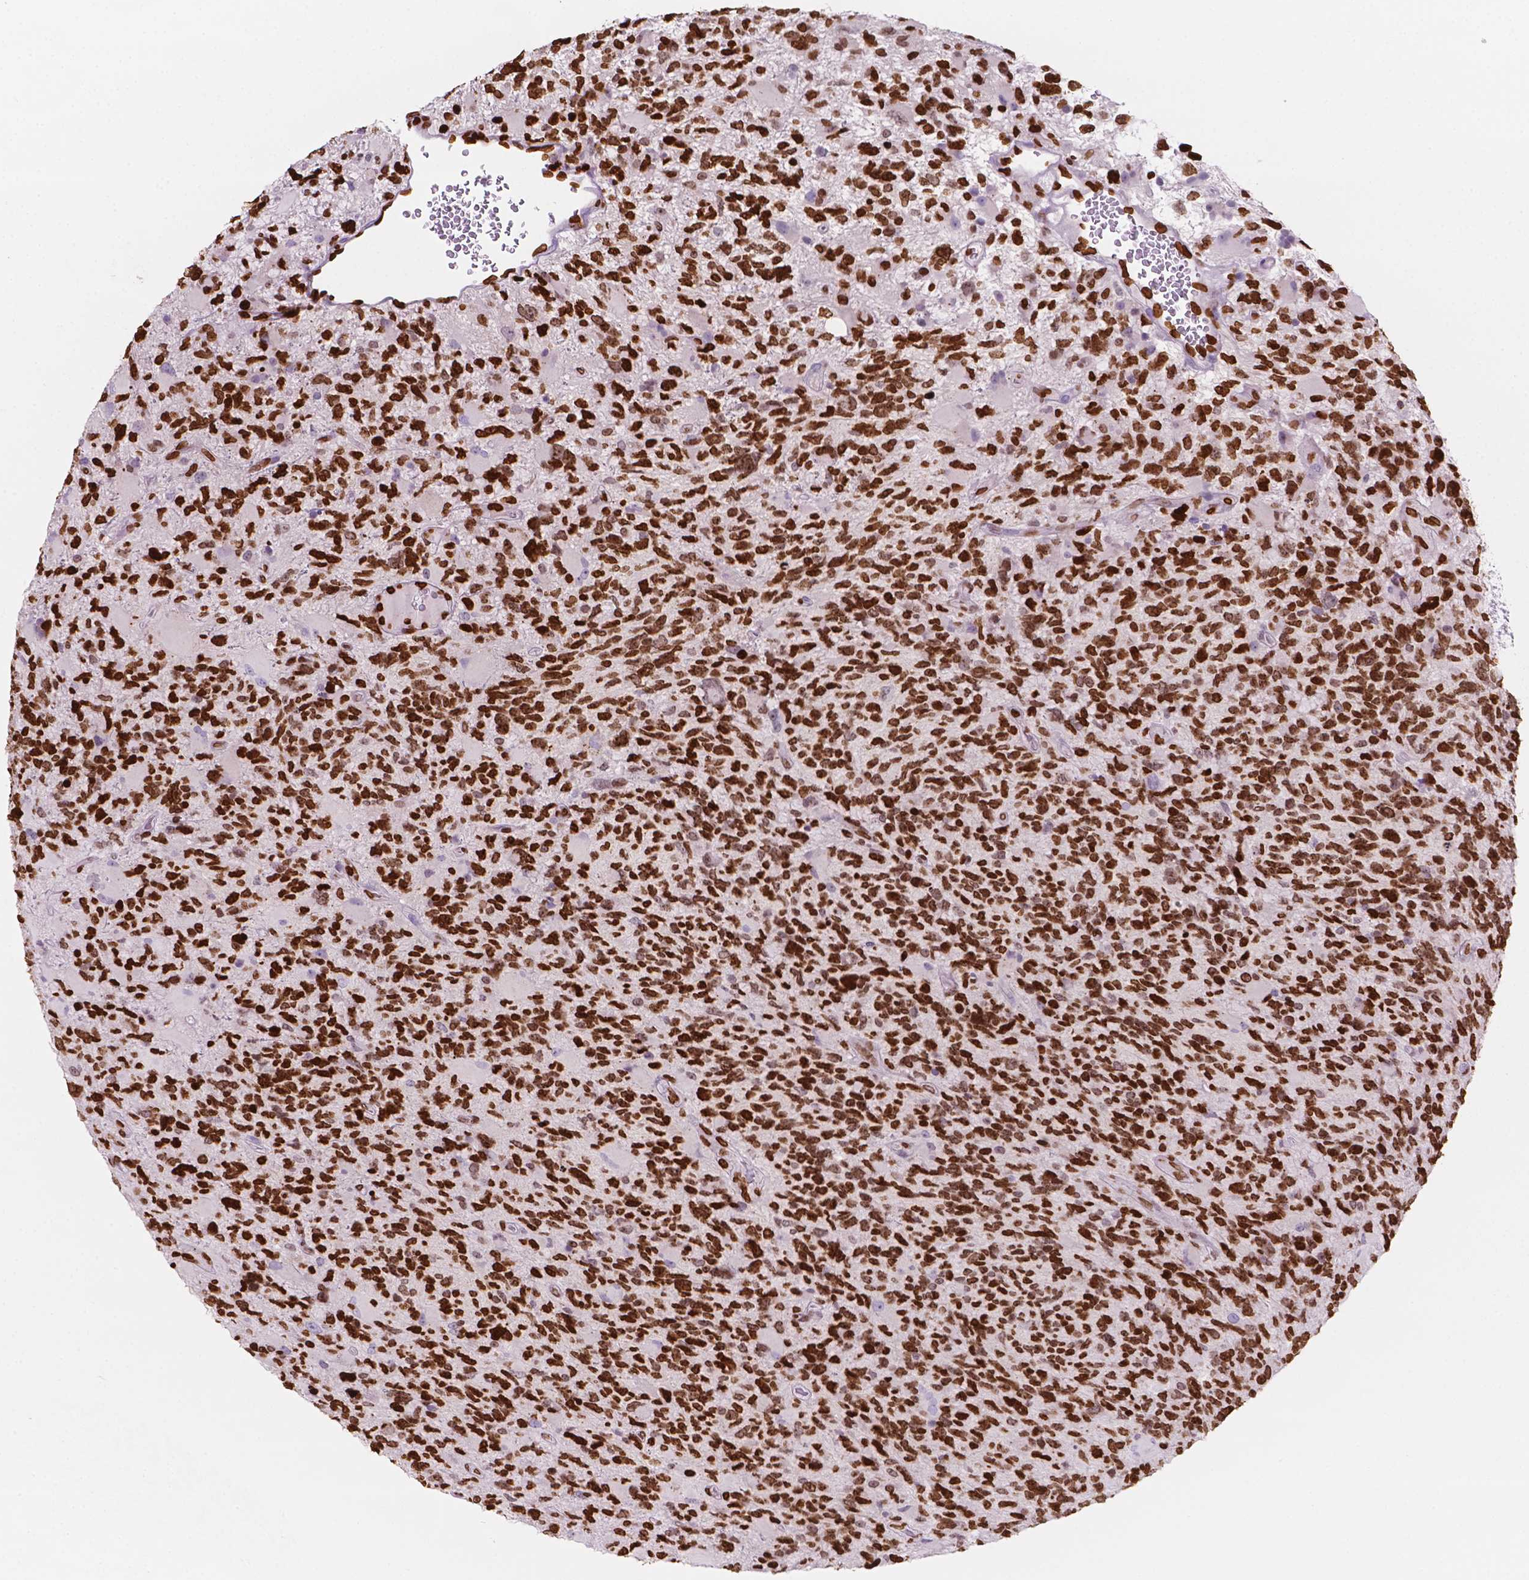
{"staining": {"intensity": "strong", "quantity": ">75%", "location": "nuclear"}, "tissue": "glioma", "cell_type": "Tumor cells", "image_type": "cancer", "snomed": [{"axis": "morphology", "description": "Glioma, malignant, High grade"}, {"axis": "topography", "description": "Brain"}], "caption": "There is high levels of strong nuclear positivity in tumor cells of malignant glioma (high-grade), as demonstrated by immunohistochemical staining (brown color).", "gene": "CBY3", "patient": {"sex": "female", "age": 71}}